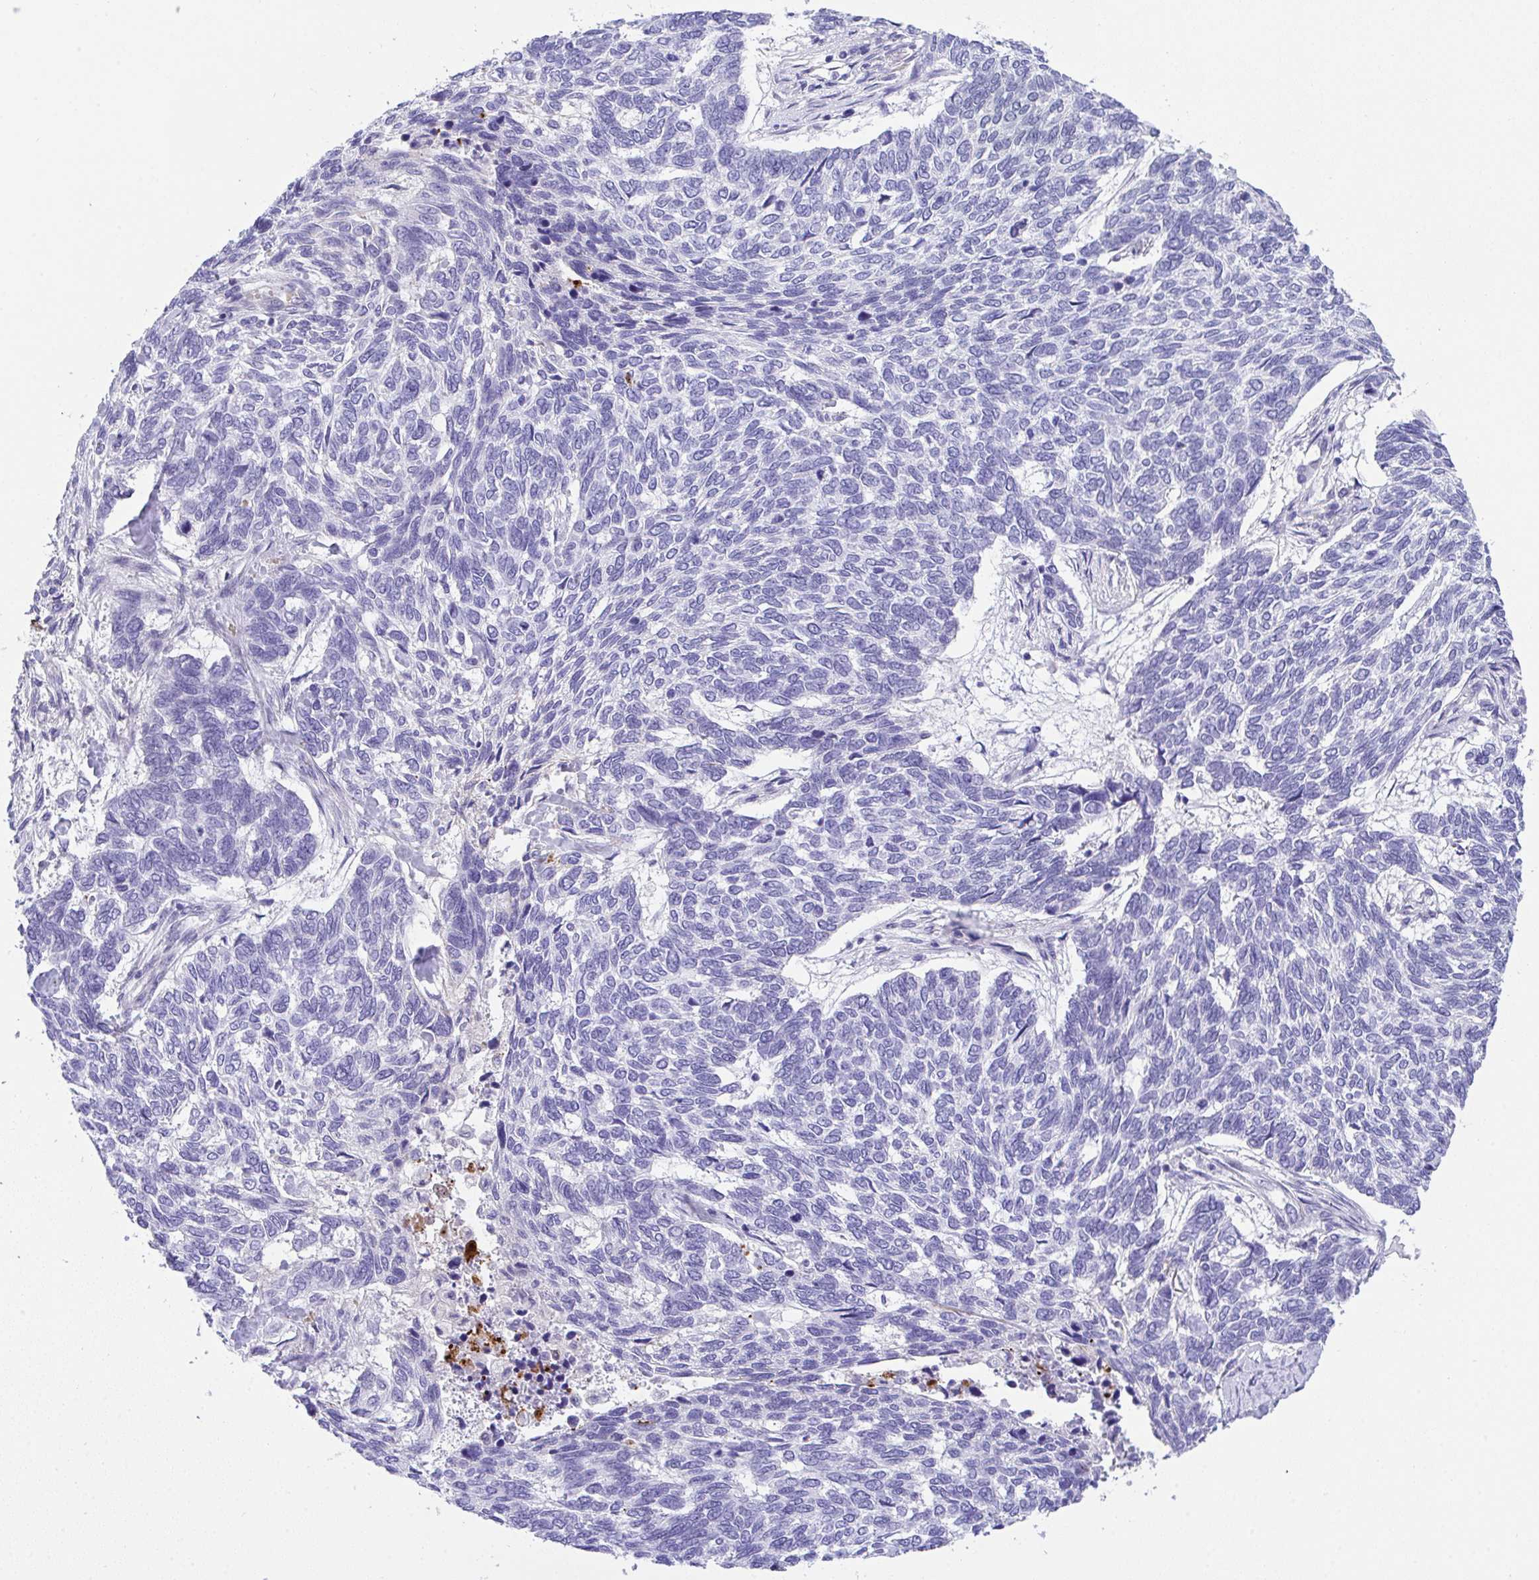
{"staining": {"intensity": "negative", "quantity": "none", "location": "none"}, "tissue": "skin cancer", "cell_type": "Tumor cells", "image_type": "cancer", "snomed": [{"axis": "morphology", "description": "Basal cell carcinoma"}, {"axis": "topography", "description": "Skin"}], "caption": "High power microscopy photomicrograph of an IHC micrograph of basal cell carcinoma (skin), revealing no significant positivity in tumor cells.", "gene": "KMT2E", "patient": {"sex": "female", "age": 65}}